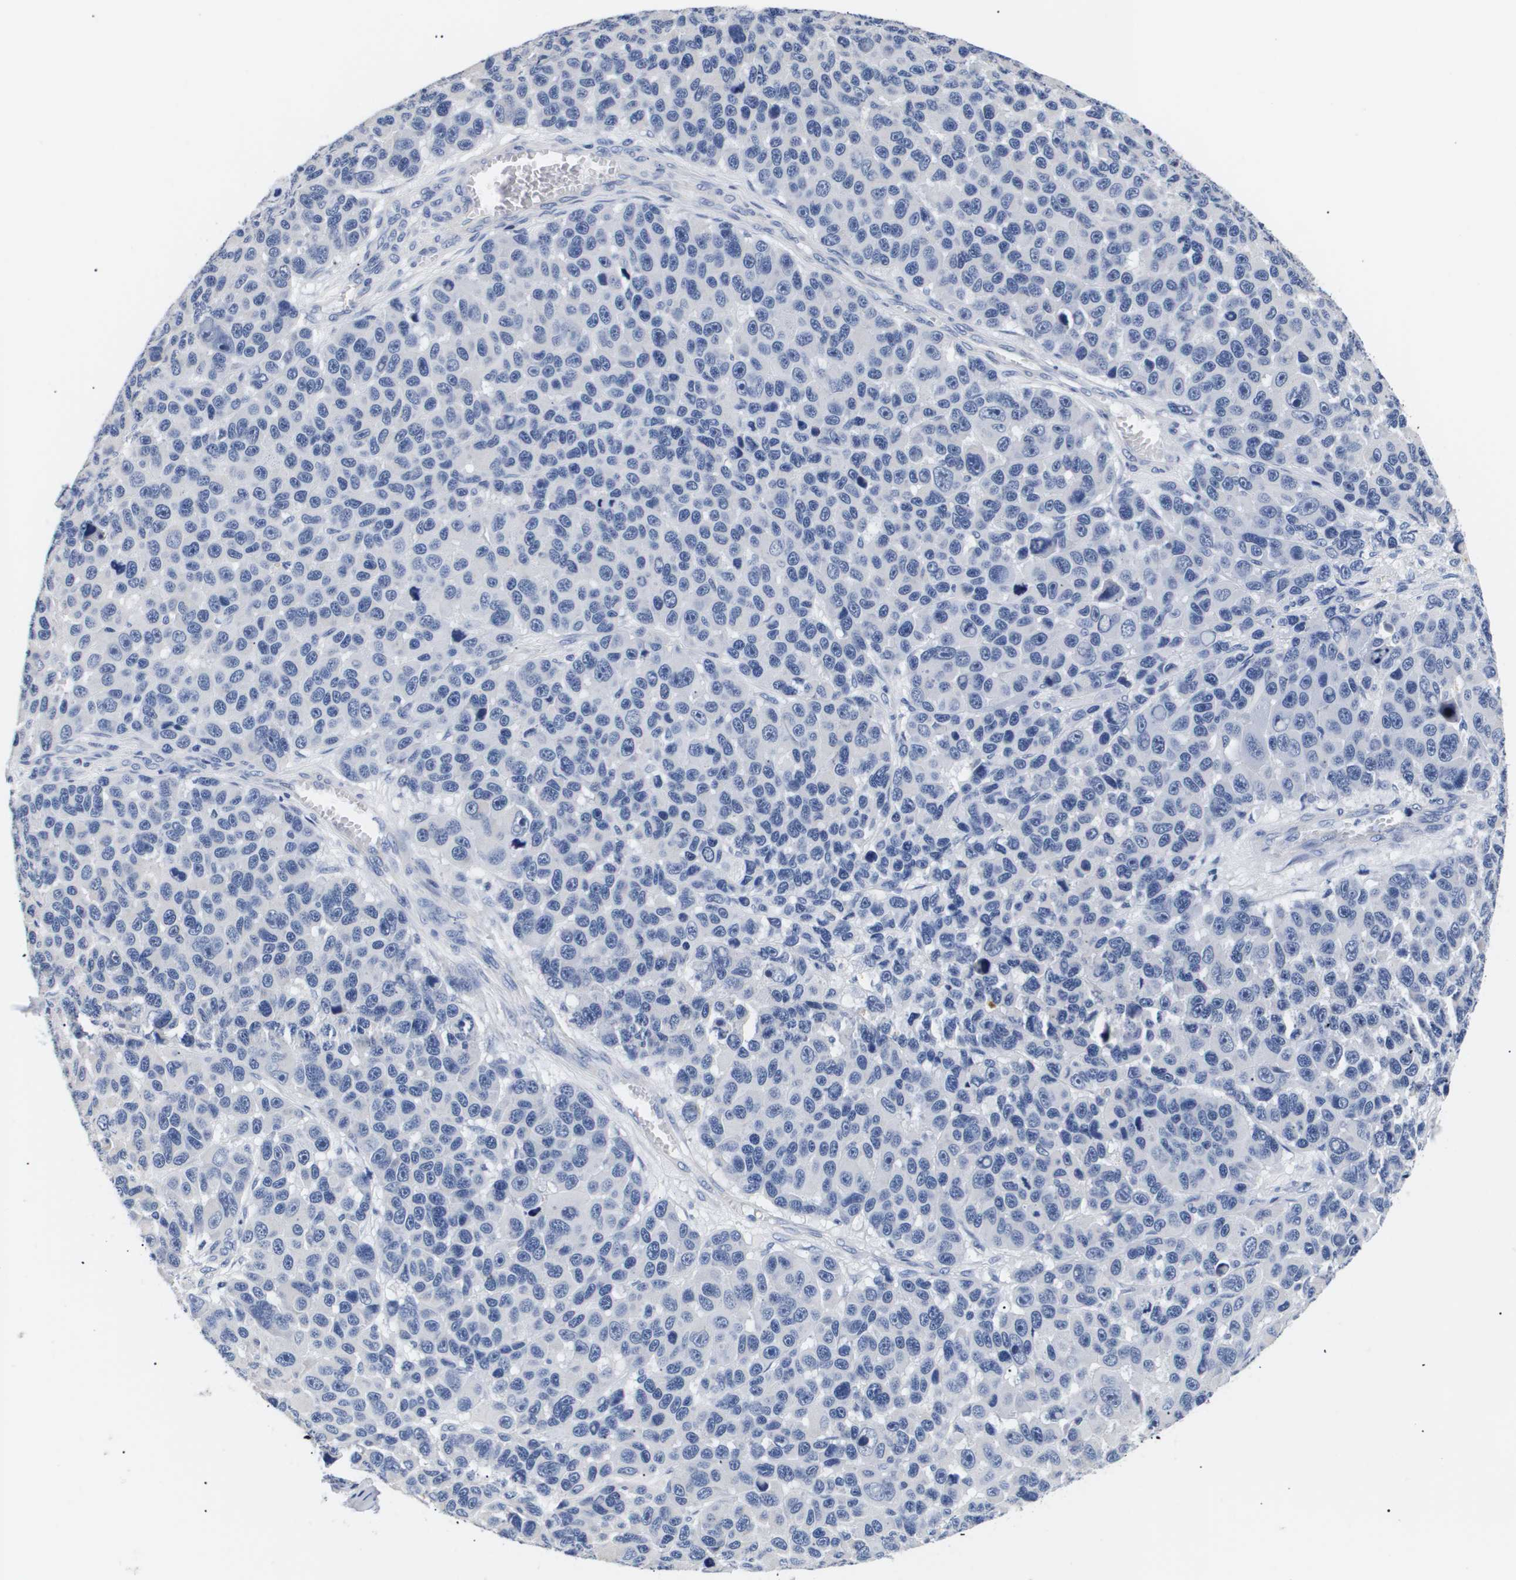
{"staining": {"intensity": "negative", "quantity": "none", "location": "none"}, "tissue": "melanoma", "cell_type": "Tumor cells", "image_type": "cancer", "snomed": [{"axis": "morphology", "description": "Malignant melanoma, NOS"}, {"axis": "topography", "description": "Skin"}], "caption": "Tumor cells are negative for protein expression in human malignant melanoma.", "gene": "ATP6V0A4", "patient": {"sex": "male", "age": 53}}